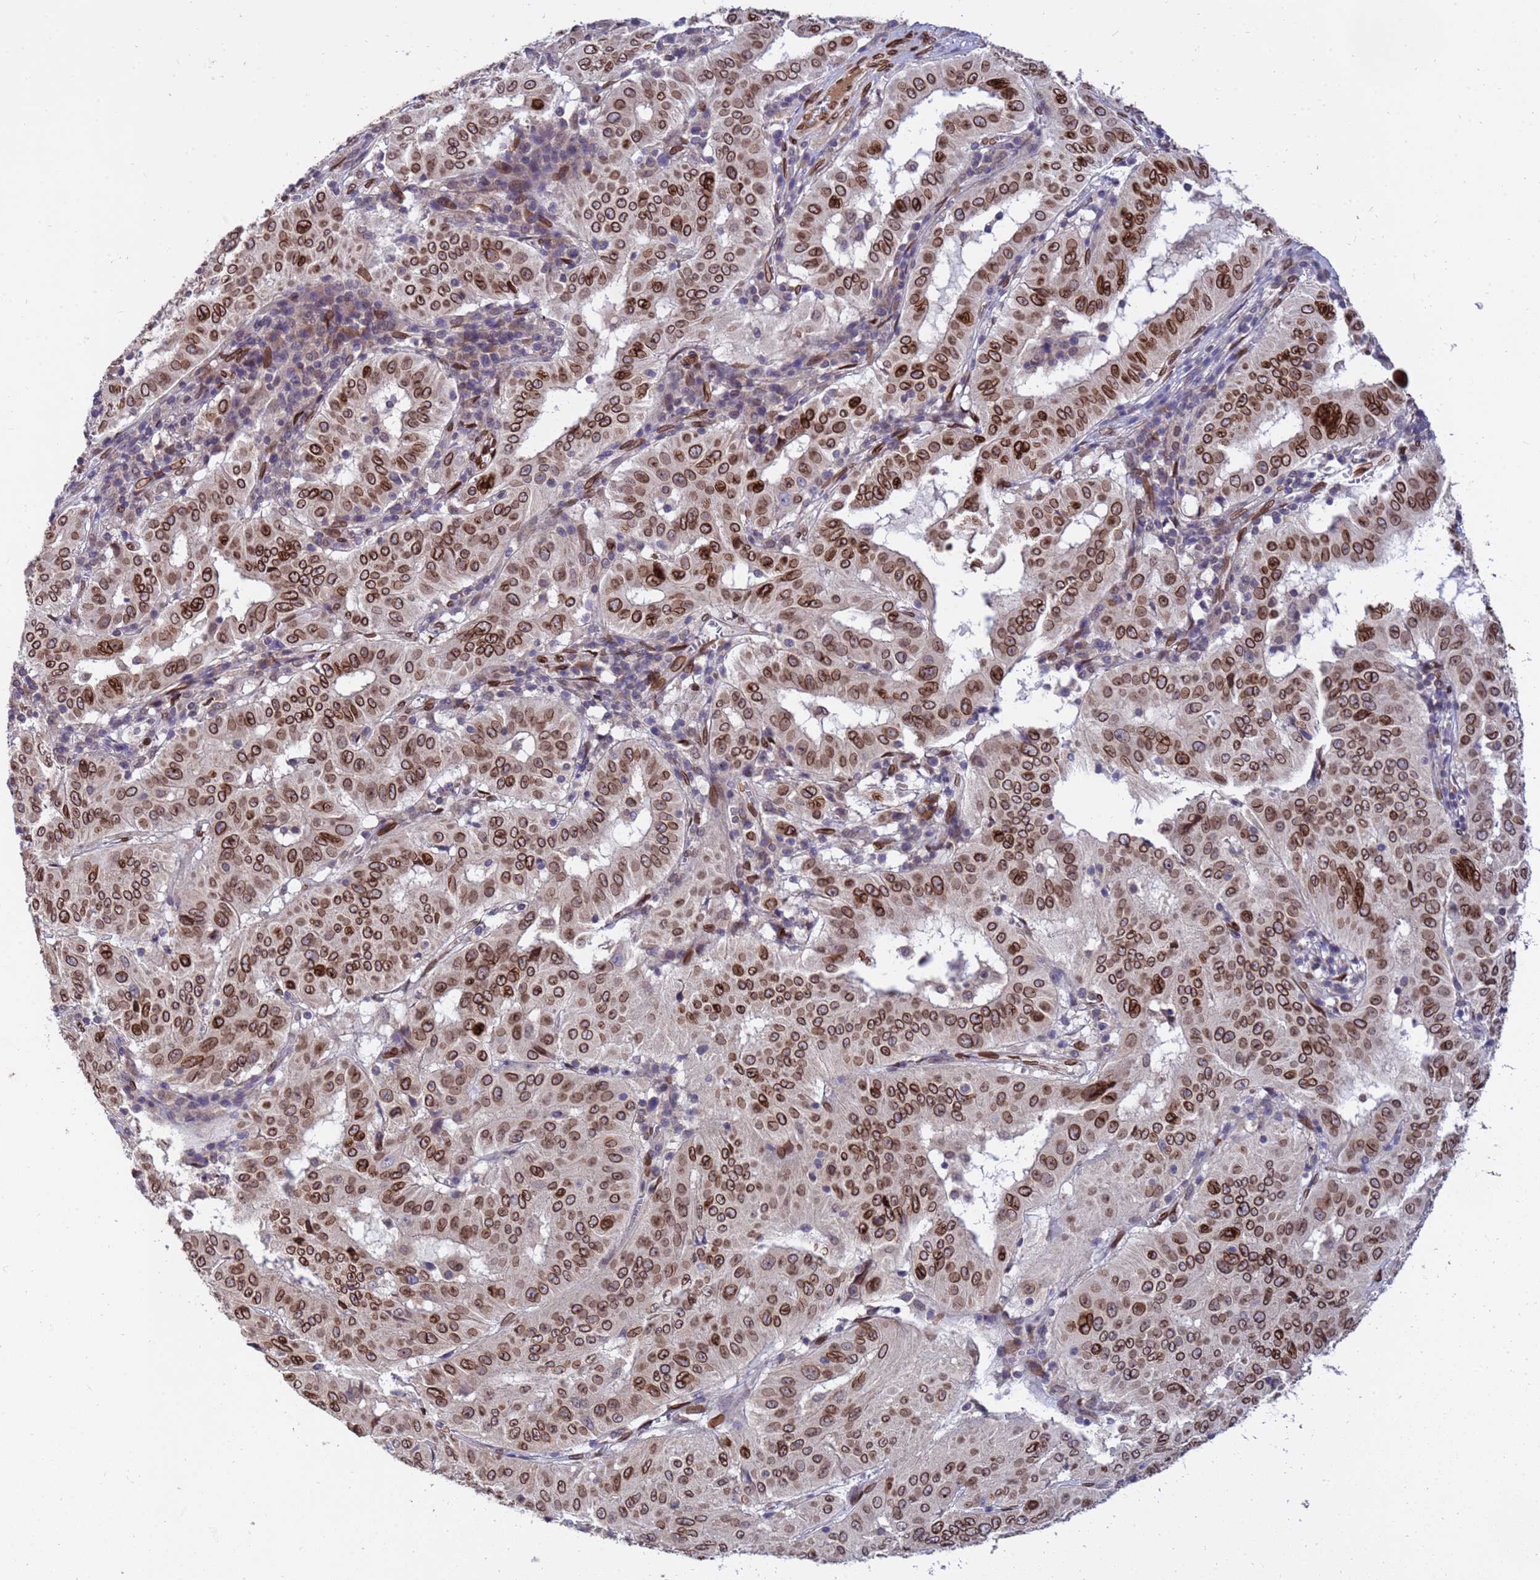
{"staining": {"intensity": "moderate", "quantity": ">75%", "location": "cytoplasmic/membranous,nuclear"}, "tissue": "pancreatic cancer", "cell_type": "Tumor cells", "image_type": "cancer", "snomed": [{"axis": "morphology", "description": "Adenocarcinoma, NOS"}, {"axis": "topography", "description": "Pancreas"}], "caption": "Immunohistochemical staining of human adenocarcinoma (pancreatic) exhibits medium levels of moderate cytoplasmic/membranous and nuclear protein positivity in approximately >75% of tumor cells.", "gene": "GPR135", "patient": {"sex": "male", "age": 63}}